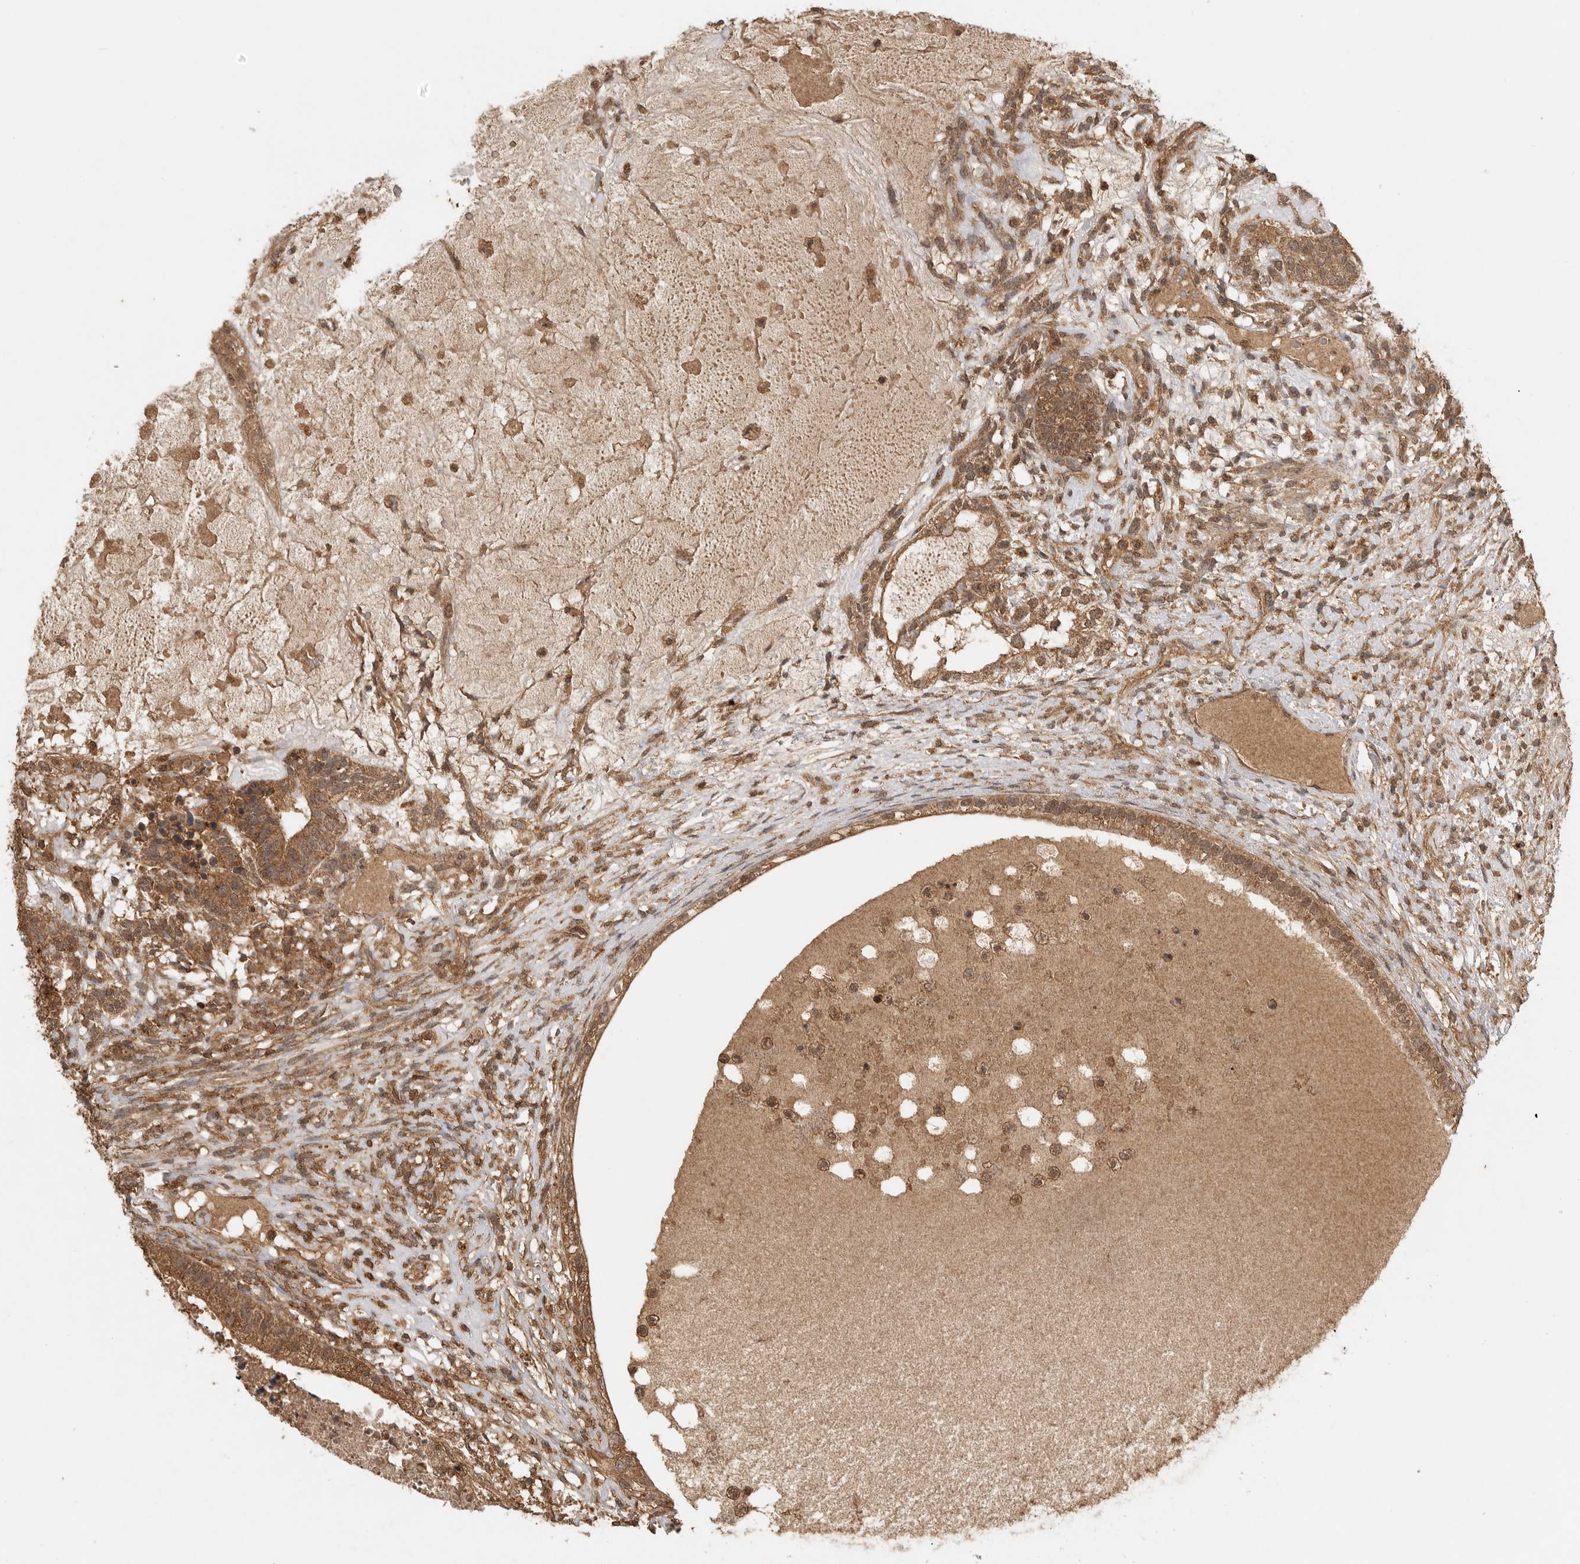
{"staining": {"intensity": "moderate", "quantity": ">75%", "location": "cytoplasmic/membranous,nuclear"}, "tissue": "testis cancer", "cell_type": "Tumor cells", "image_type": "cancer", "snomed": [{"axis": "morphology", "description": "Seminoma, NOS"}, {"axis": "morphology", "description": "Carcinoma, Embryonal, NOS"}, {"axis": "topography", "description": "Testis"}], "caption": "This photomicrograph displays embryonal carcinoma (testis) stained with immunohistochemistry (IHC) to label a protein in brown. The cytoplasmic/membranous and nuclear of tumor cells show moderate positivity for the protein. Nuclei are counter-stained blue.", "gene": "ICOSLG", "patient": {"sex": "male", "age": 28}}